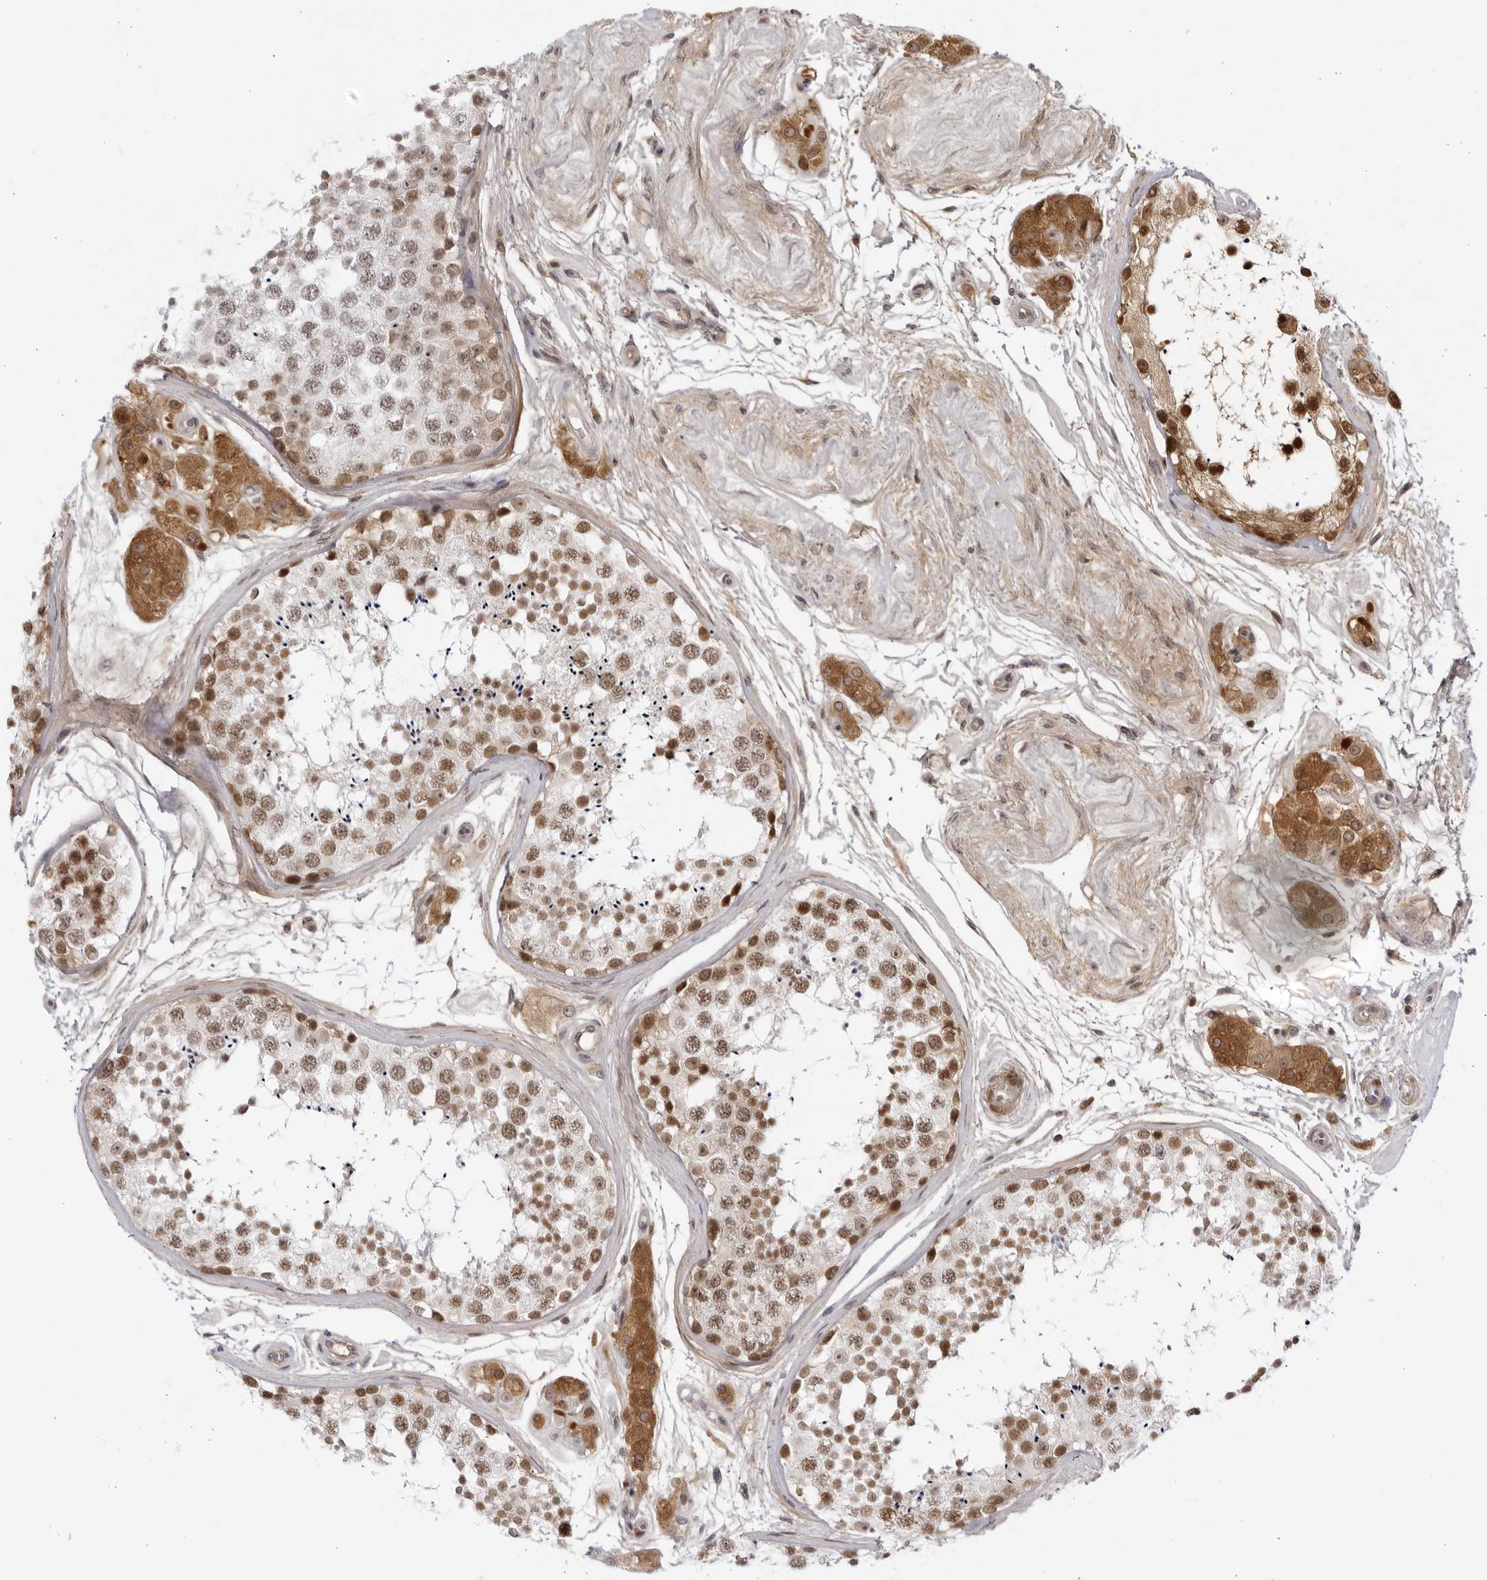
{"staining": {"intensity": "moderate", "quantity": "25%-75%", "location": "cytoplasmic/membranous,nuclear"}, "tissue": "testis", "cell_type": "Cells in seminiferous ducts", "image_type": "normal", "snomed": [{"axis": "morphology", "description": "Normal tissue, NOS"}, {"axis": "topography", "description": "Testis"}], "caption": "Moderate cytoplasmic/membranous,nuclear positivity for a protein is identified in approximately 25%-75% of cells in seminiferous ducts of normal testis using IHC.", "gene": "CNBD1", "patient": {"sex": "male", "age": 56}}